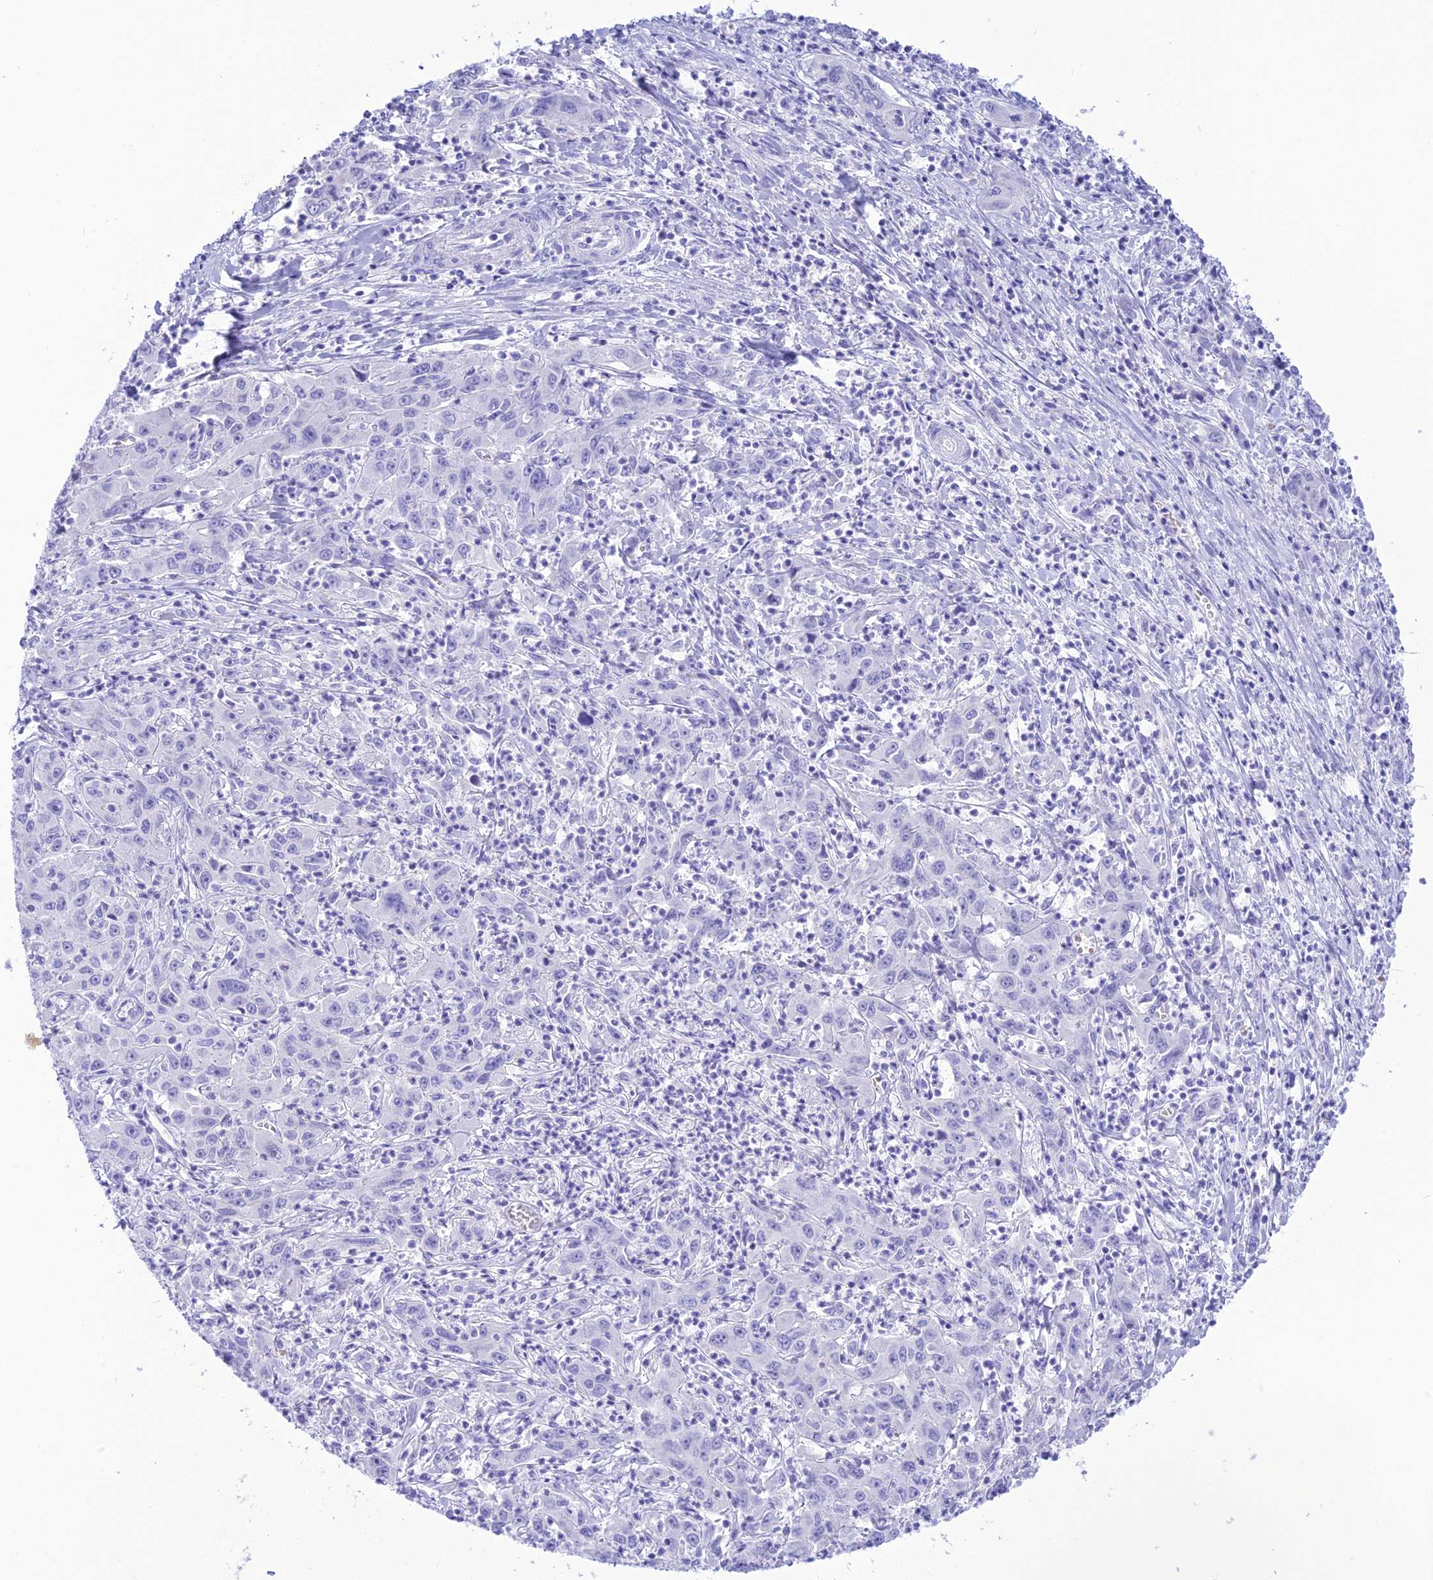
{"staining": {"intensity": "negative", "quantity": "none", "location": "none"}, "tissue": "liver cancer", "cell_type": "Tumor cells", "image_type": "cancer", "snomed": [{"axis": "morphology", "description": "Carcinoma, Hepatocellular, NOS"}, {"axis": "topography", "description": "Liver"}], "caption": "Tumor cells show no significant protein expression in liver hepatocellular carcinoma. (DAB immunohistochemistry, high magnification).", "gene": "GLYATL1", "patient": {"sex": "male", "age": 63}}